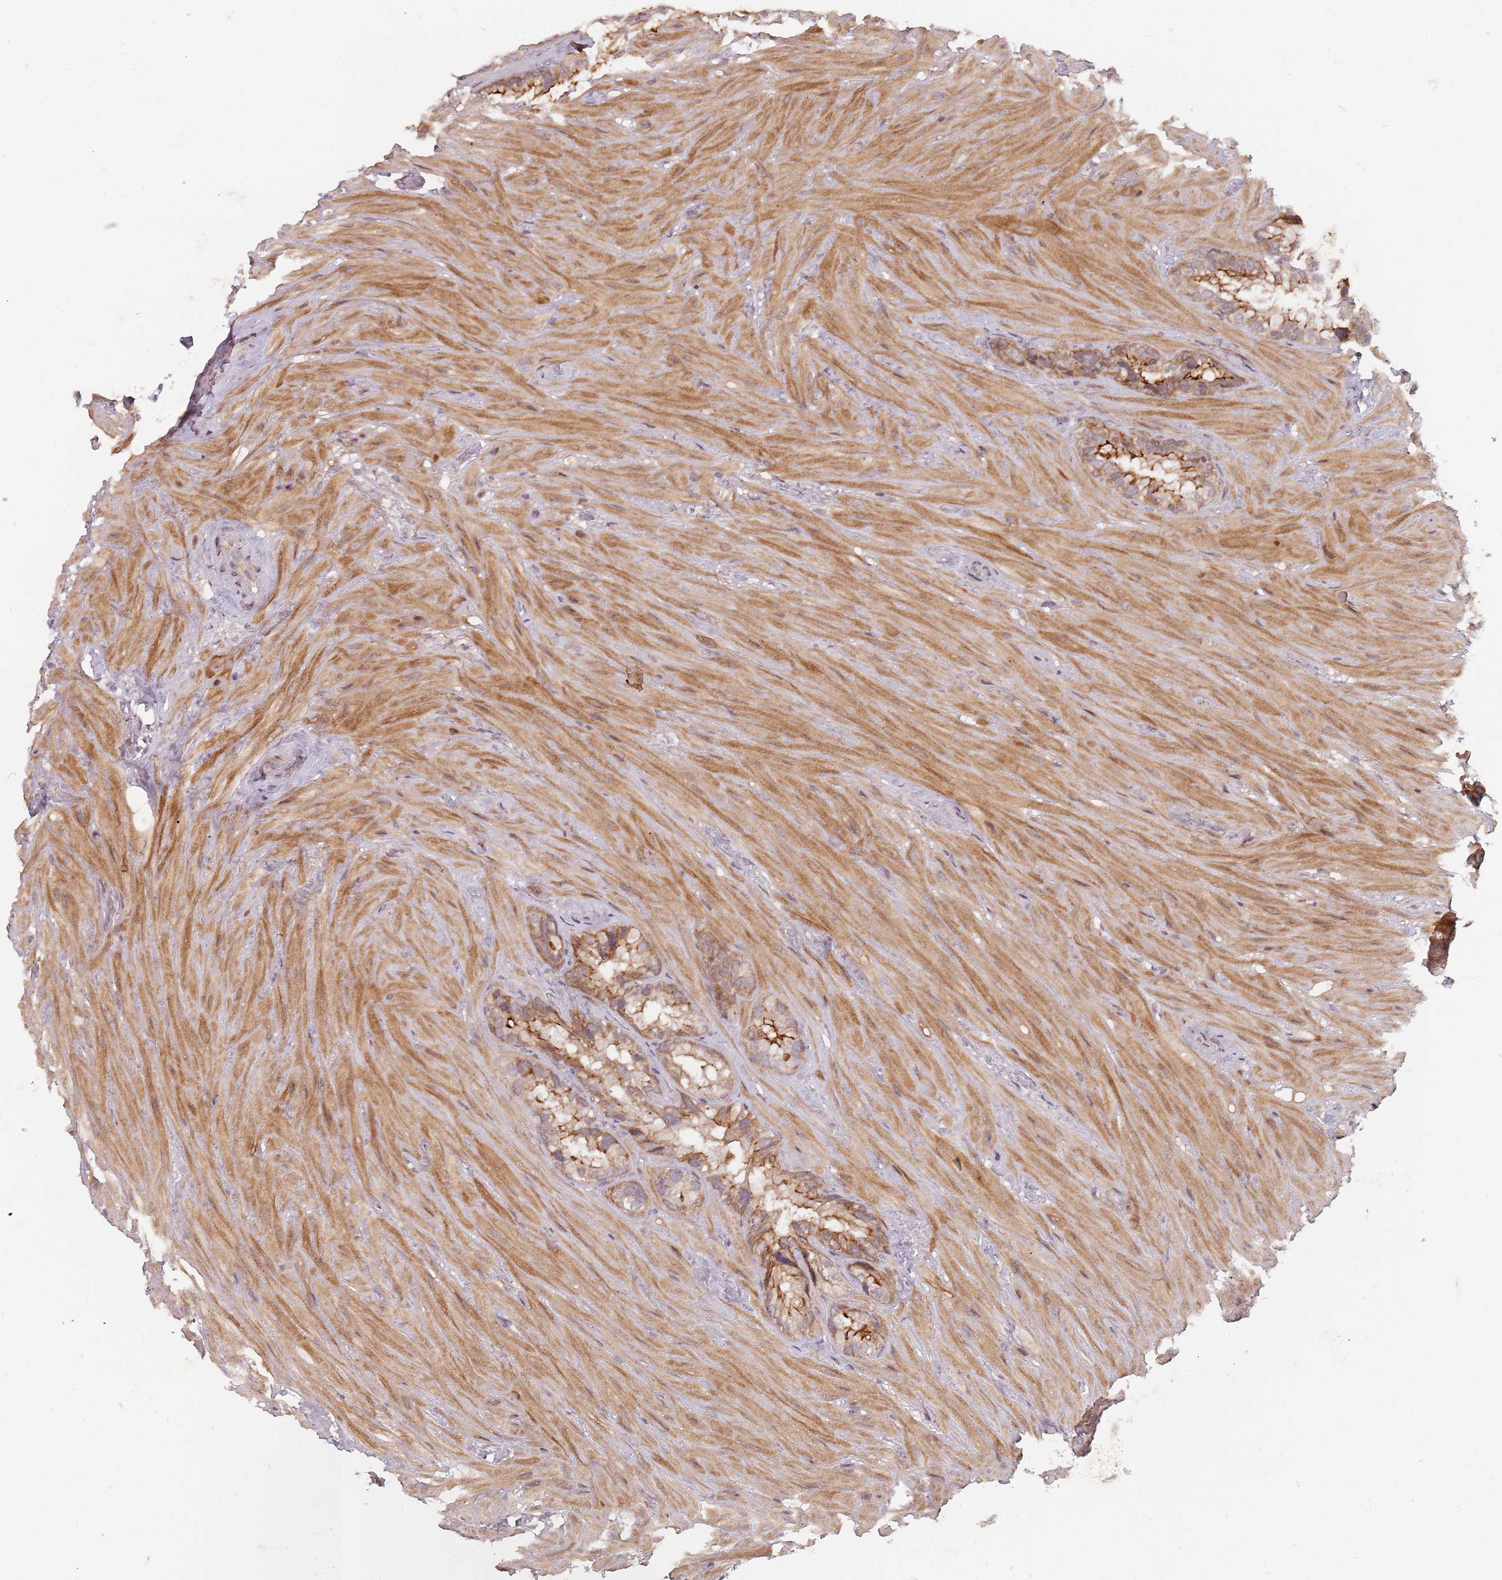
{"staining": {"intensity": "moderate", "quantity": ">75%", "location": "cytoplasmic/membranous"}, "tissue": "seminal vesicle", "cell_type": "Glandular cells", "image_type": "normal", "snomed": [{"axis": "morphology", "description": "Normal tissue, NOS"}, {"axis": "topography", "description": "Prostate"}, {"axis": "topography", "description": "Seminal veicle"}], "caption": "IHC of benign seminal vesicle demonstrates medium levels of moderate cytoplasmic/membranous positivity in about >75% of glandular cells.", "gene": "RPS6KA2", "patient": {"sex": "male", "age": 68}}